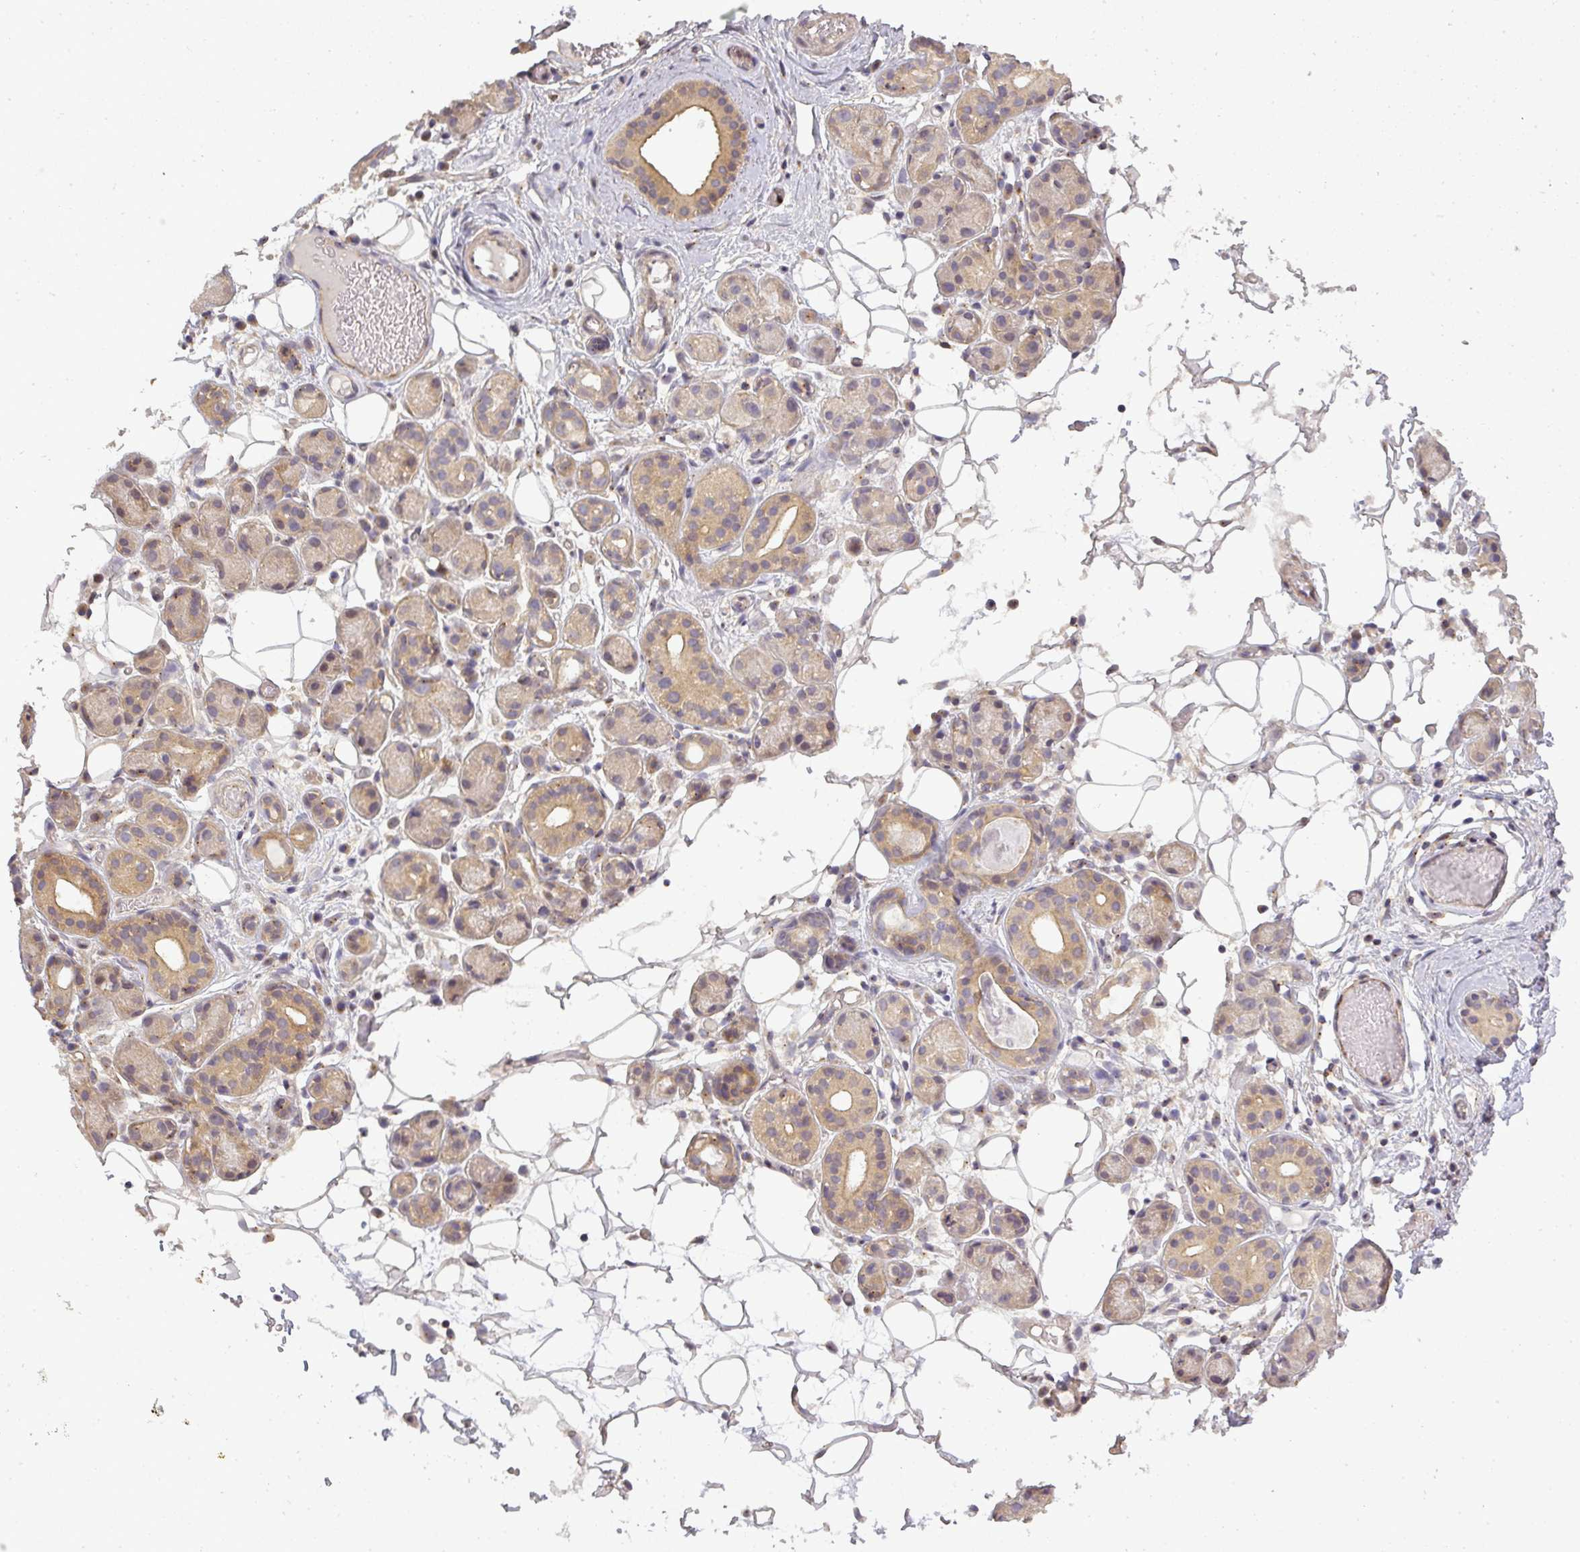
{"staining": {"intensity": "moderate", "quantity": "<25%", "location": "cytoplasmic/membranous"}, "tissue": "salivary gland", "cell_type": "Glandular cells", "image_type": "normal", "snomed": [{"axis": "morphology", "description": "Normal tissue, NOS"}, {"axis": "topography", "description": "Salivary gland"}], "caption": "High-power microscopy captured an IHC micrograph of normal salivary gland, revealing moderate cytoplasmic/membranous staining in about <25% of glandular cells.", "gene": "NIN", "patient": {"sex": "male", "age": 82}}